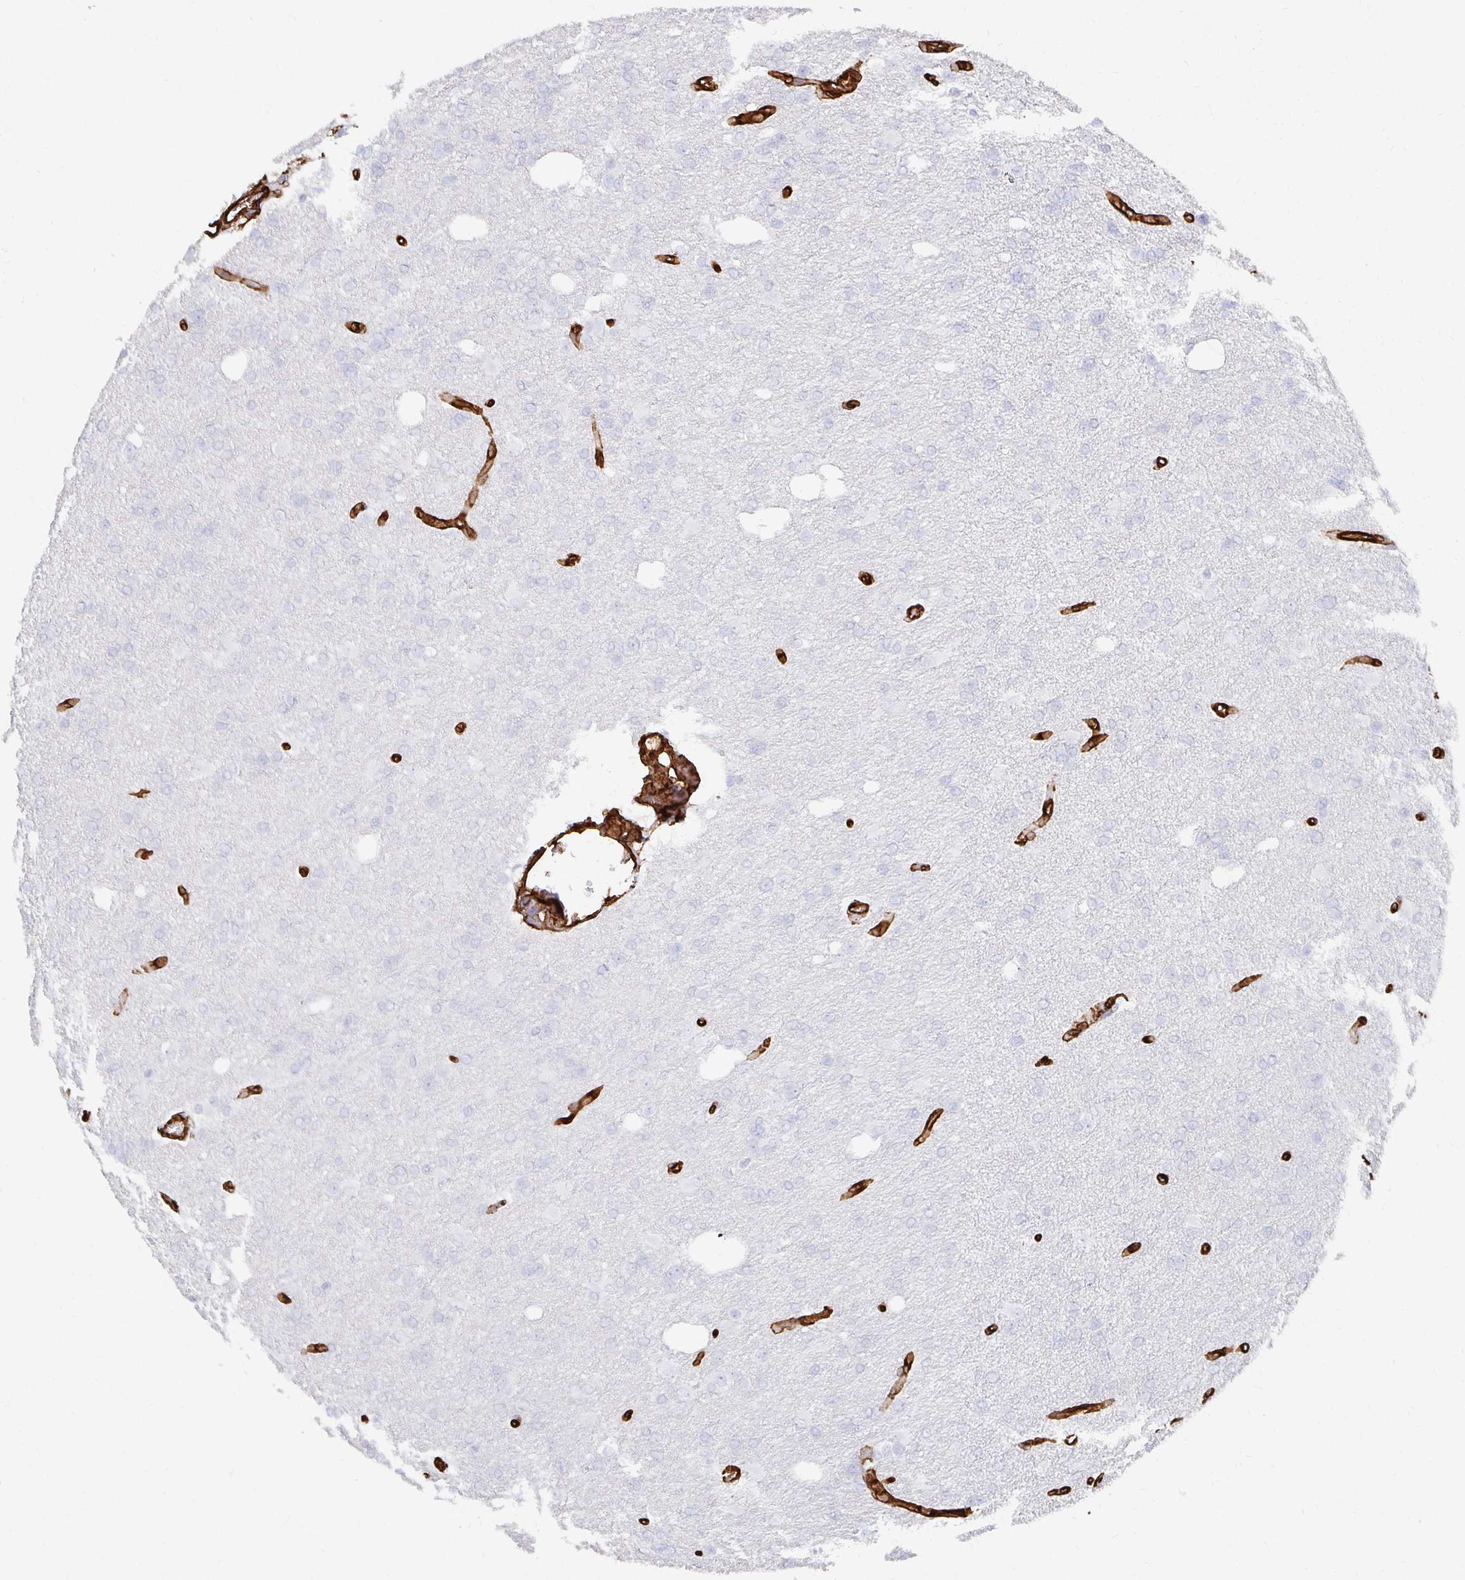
{"staining": {"intensity": "negative", "quantity": "none", "location": "none"}, "tissue": "glioma", "cell_type": "Tumor cells", "image_type": "cancer", "snomed": [{"axis": "morphology", "description": "Glioma, malignant, Low grade"}, {"axis": "topography", "description": "Brain"}], "caption": "Tumor cells show no significant protein staining in glioma.", "gene": "VIPR2", "patient": {"sex": "male", "age": 26}}